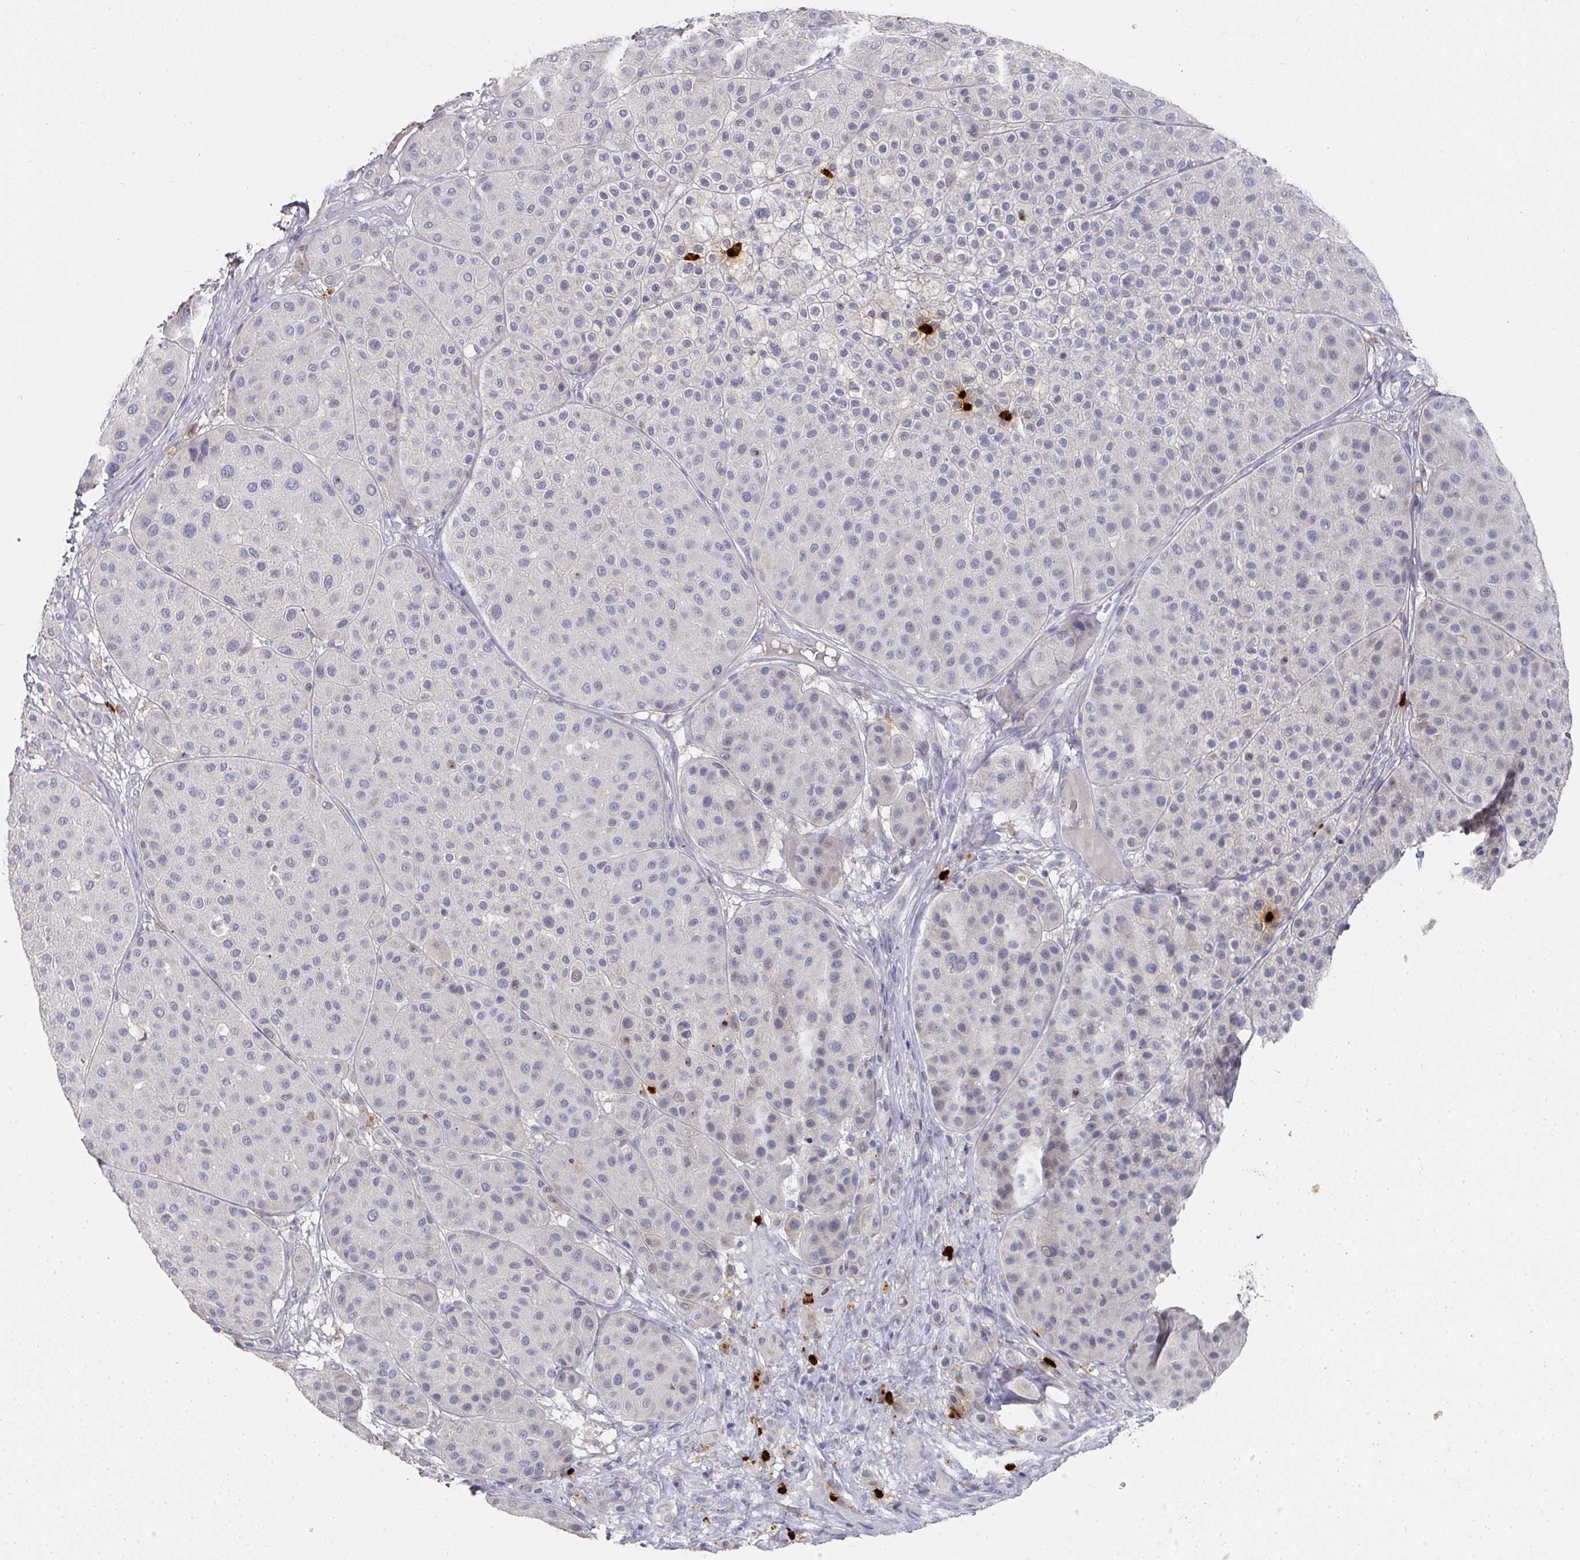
{"staining": {"intensity": "negative", "quantity": "none", "location": "none"}, "tissue": "melanoma", "cell_type": "Tumor cells", "image_type": "cancer", "snomed": [{"axis": "morphology", "description": "Malignant melanoma, Metastatic site"}, {"axis": "topography", "description": "Smooth muscle"}], "caption": "This is an immunohistochemistry (IHC) micrograph of malignant melanoma (metastatic site). There is no expression in tumor cells.", "gene": "CAMP", "patient": {"sex": "male", "age": 41}}